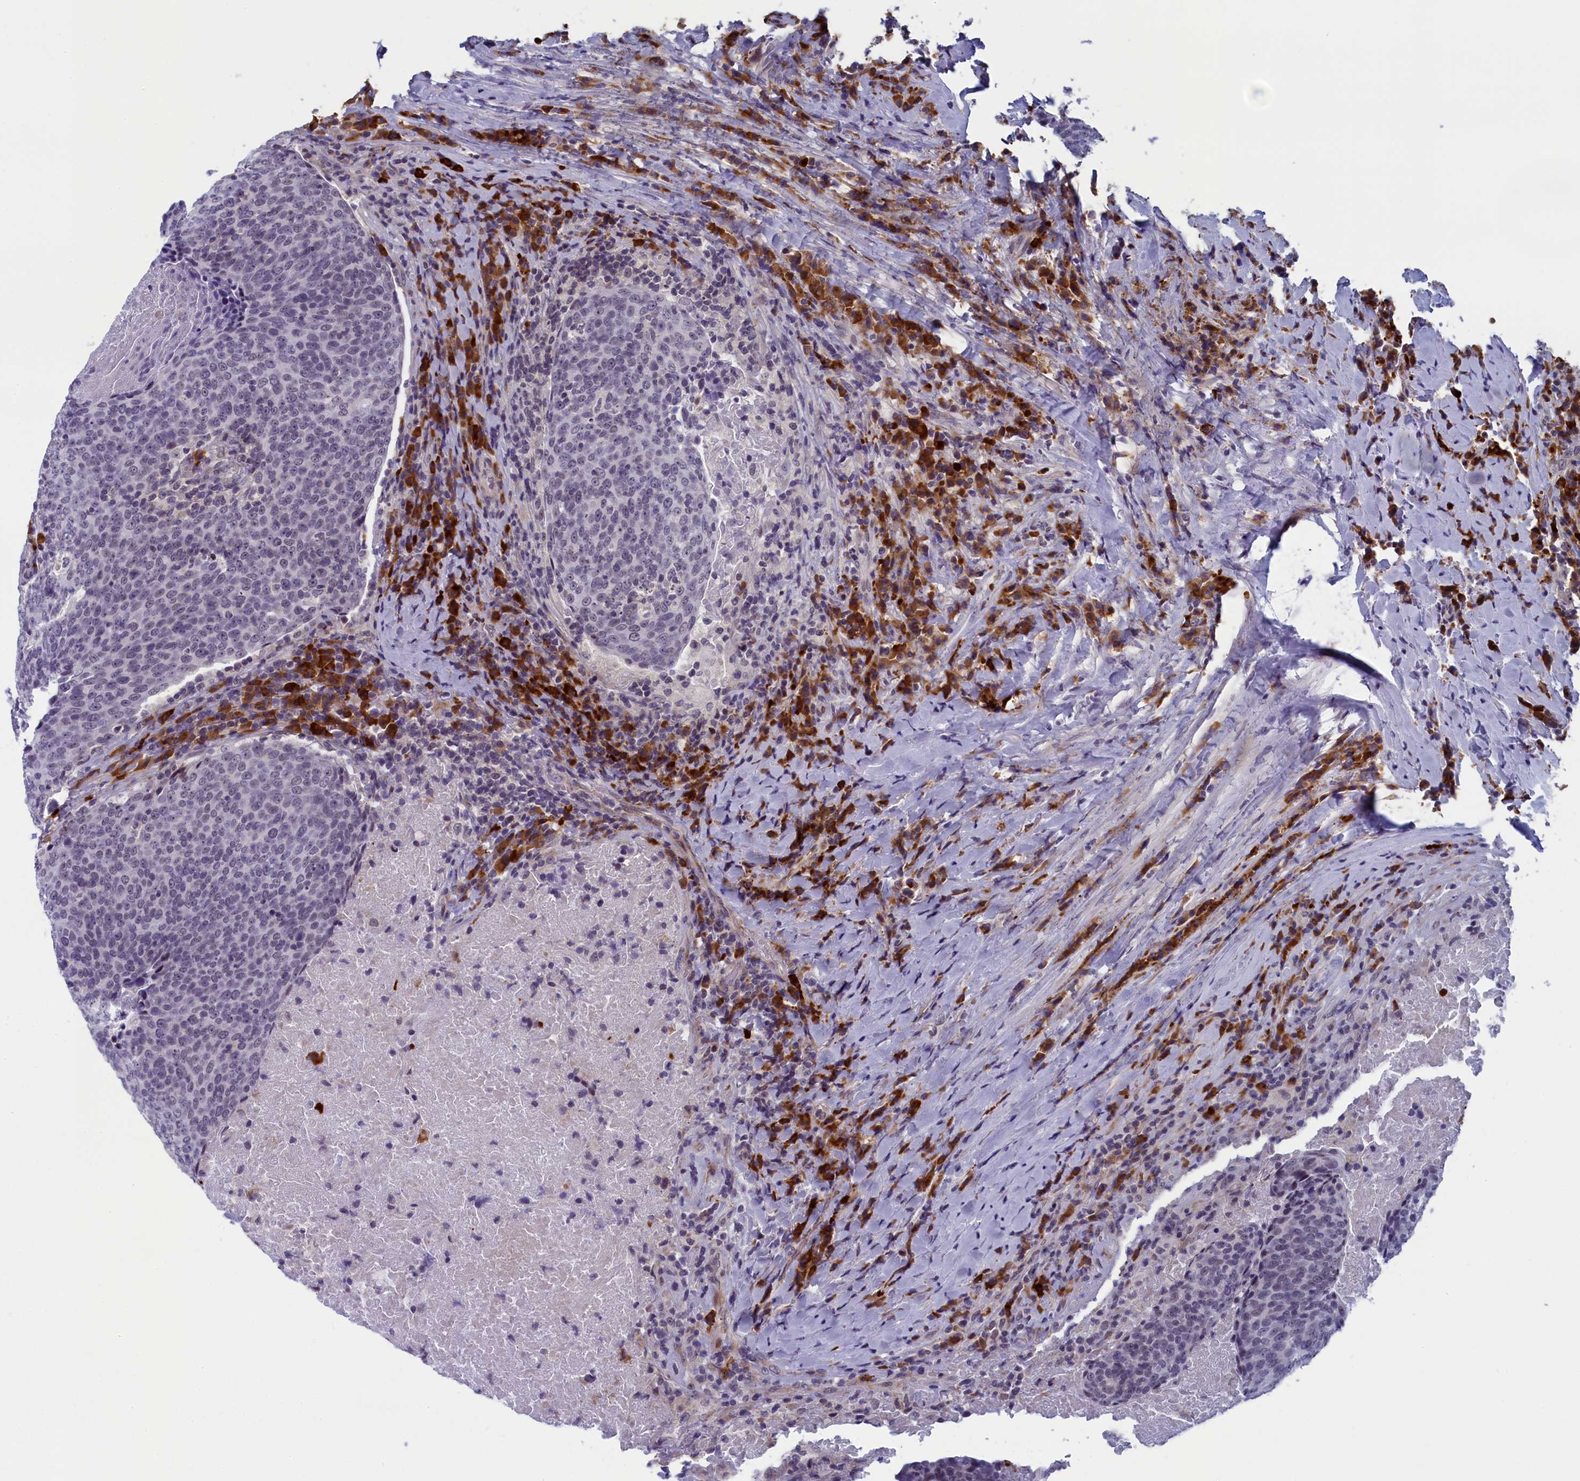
{"staining": {"intensity": "negative", "quantity": "none", "location": "none"}, "tissue": "head and neck cancer", "cell_type": "Tumor cells", "image_type": "cancer", "snomed": [{"axis": "morphology", "description": "Squamous cell carcinoma, NOS"}, {"axis": "morphology", "description": "Squamous cell carcinoma, metastatic, NOS"}, {"axis": "topography", "description": "Lymph node"}, {"axis": "topography", "description": "Head-Neck"}], "caption": "Immunohistochemical staining of human head and neck cancer (metastatic squamous cell carcinoma) demonstrates no significant expression in tumor cells.", "gene": "CNEP1R1", "patient": {"sex": "male", "age": 62}}